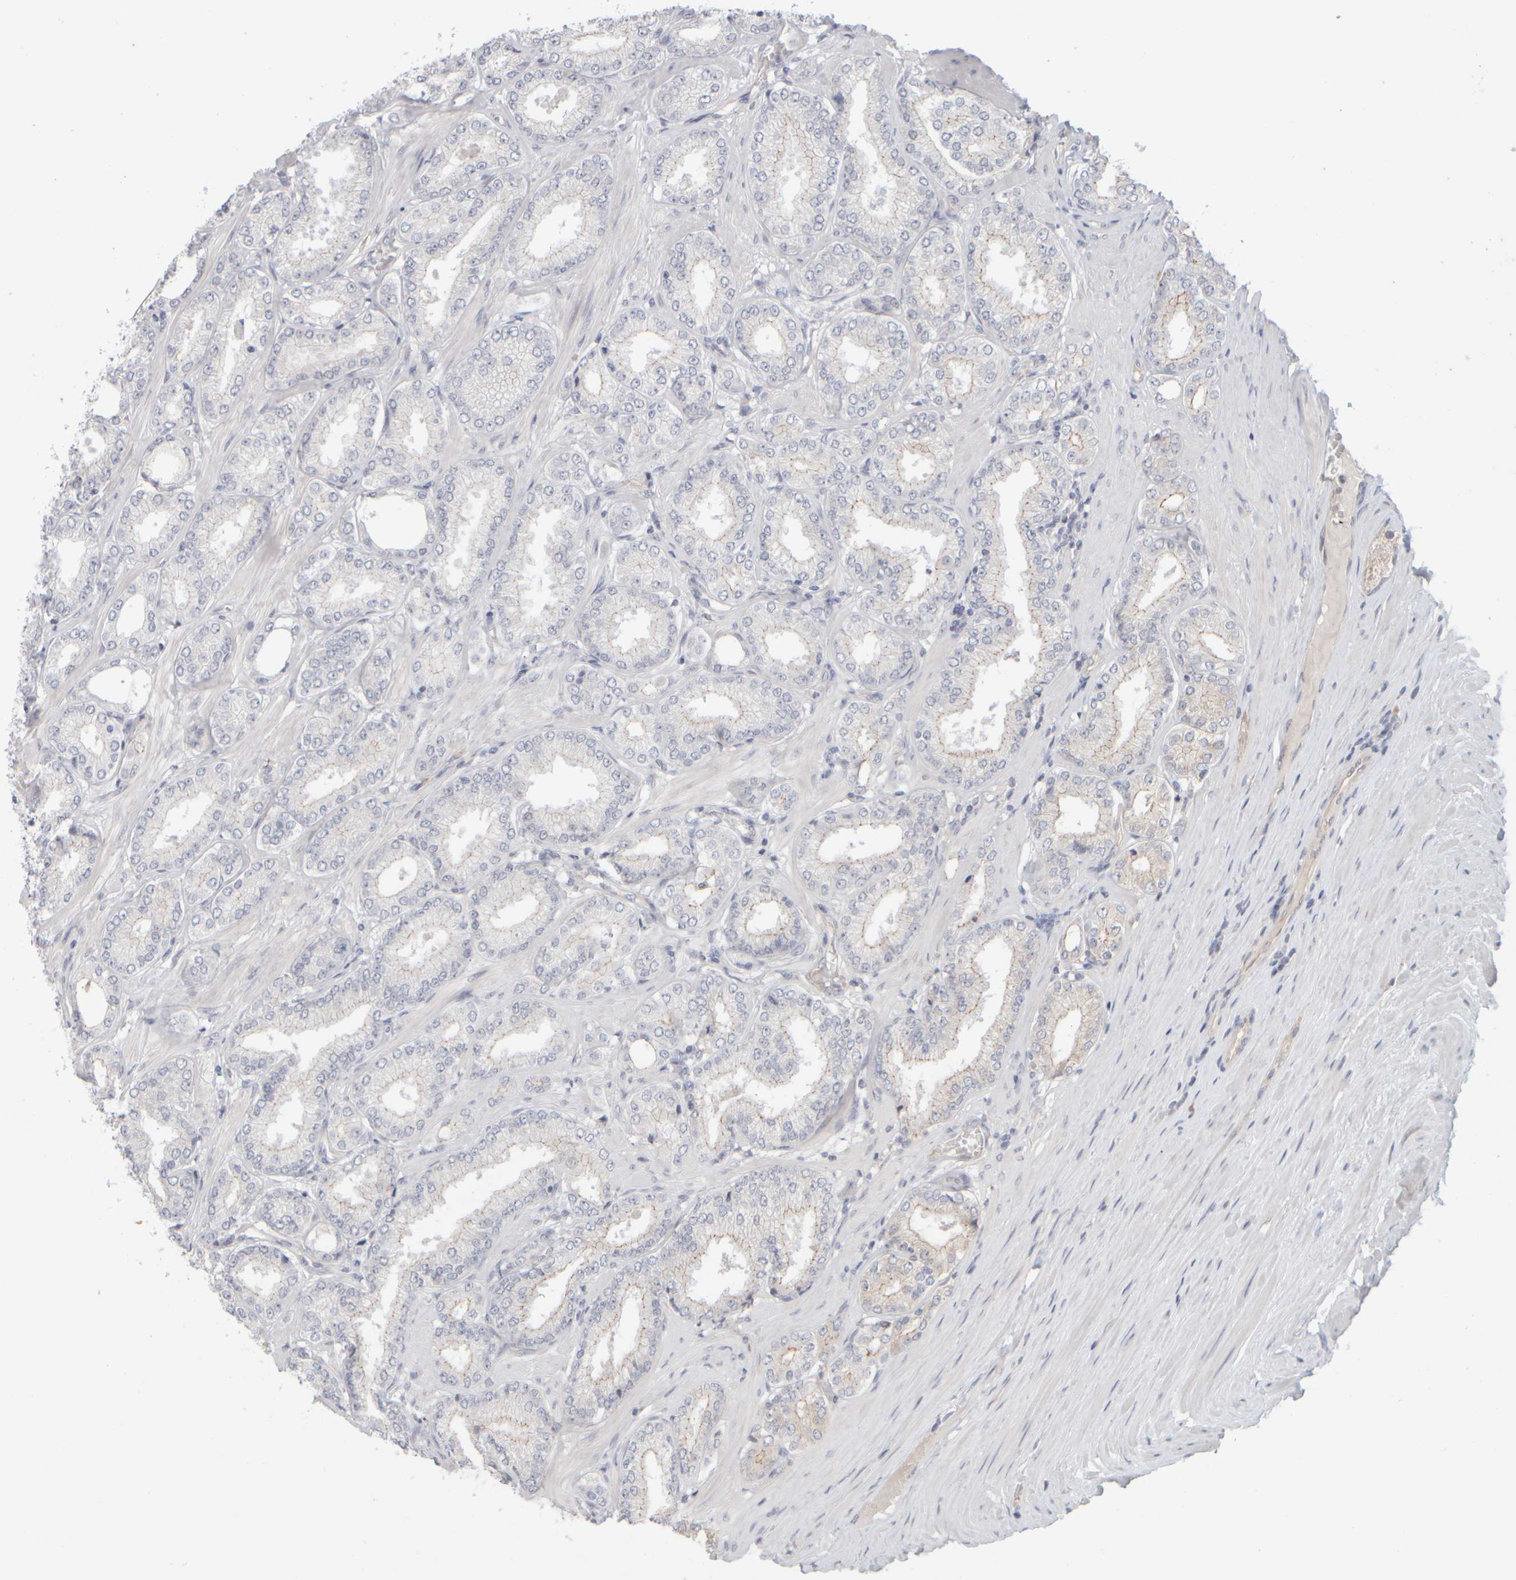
{"staining": {"intensity": "negative", "quantity": "none", "location": "none"}, "tissue": "prostate cancer", "cell_type": "Tumor cells", "image_type": "cancer", "snomed": [{"axis": "morphology", "description": "Adenocarcinoma, Low grade"}, {"axis": "topography", "description": "Prostate"}], "caption": "Protein analysis of prostate adenocarcinoma (low-grade) demonstrates no significant positivity in tumor cells. (Brightfield microscopy of DAB (3,3'-diaminobenzidine) immunohistochemistry at high magnification).", "gene": "GOPC", "patient": {"sex": "male", "age": 62}}